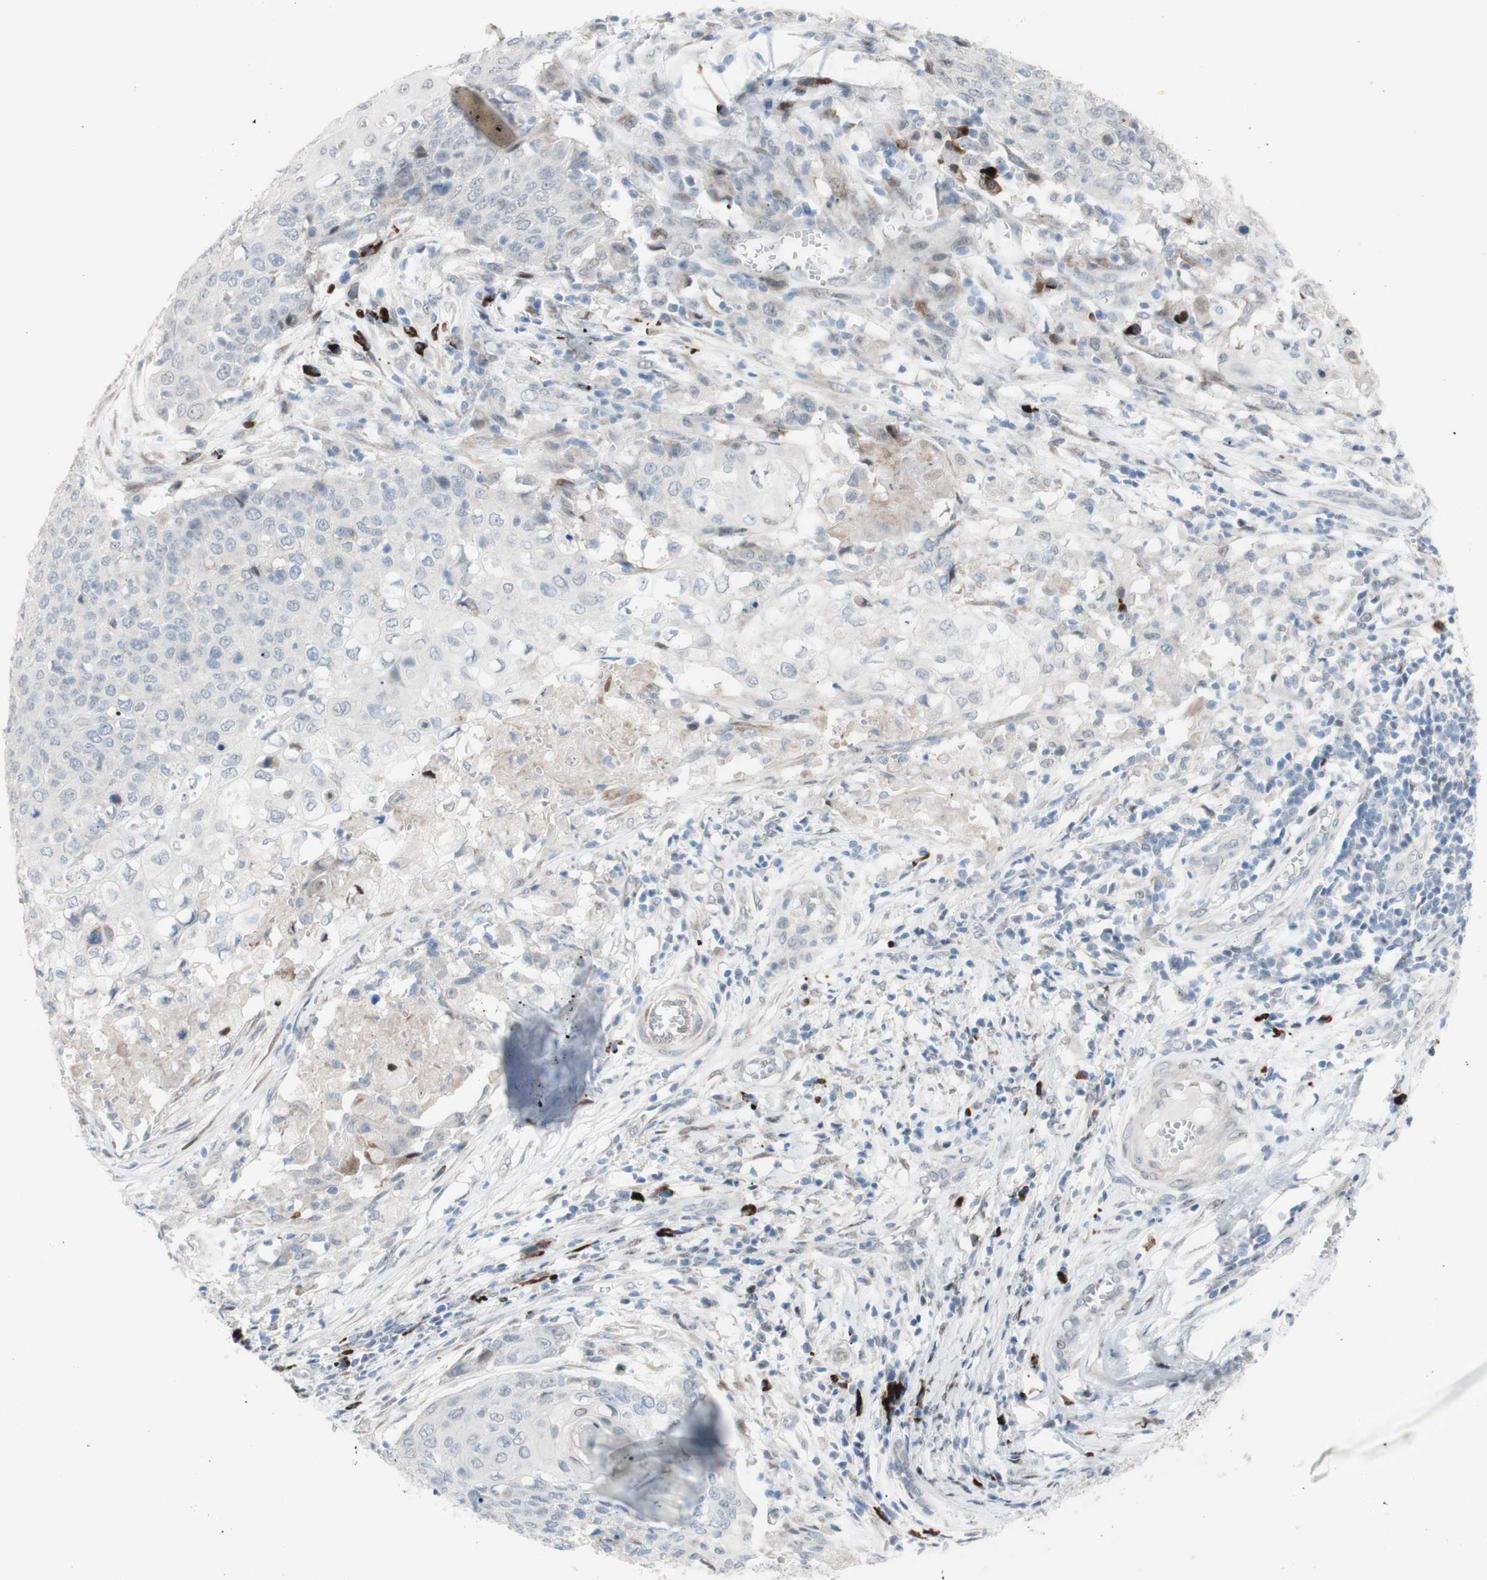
{"staining": {"intensity": "negative", "quantity": "none", "location": "none"}, "tissue": "cervical cancer", "cell_type": "Tumor cells", "image_type": "cancer", "snomed": [{"axis": "morphology", "description": "Squamous cell carcinoma, NOS"}, {"axis": "topography", "description": "Cervix"}], "caption": "A high-resolution image shows IHC staining of squamous cell carcinoma (cervical), which displays no significant positivity in tumor cells.", "gene": "PHTF2", "patient": {"sex": "female", "age": 39}}